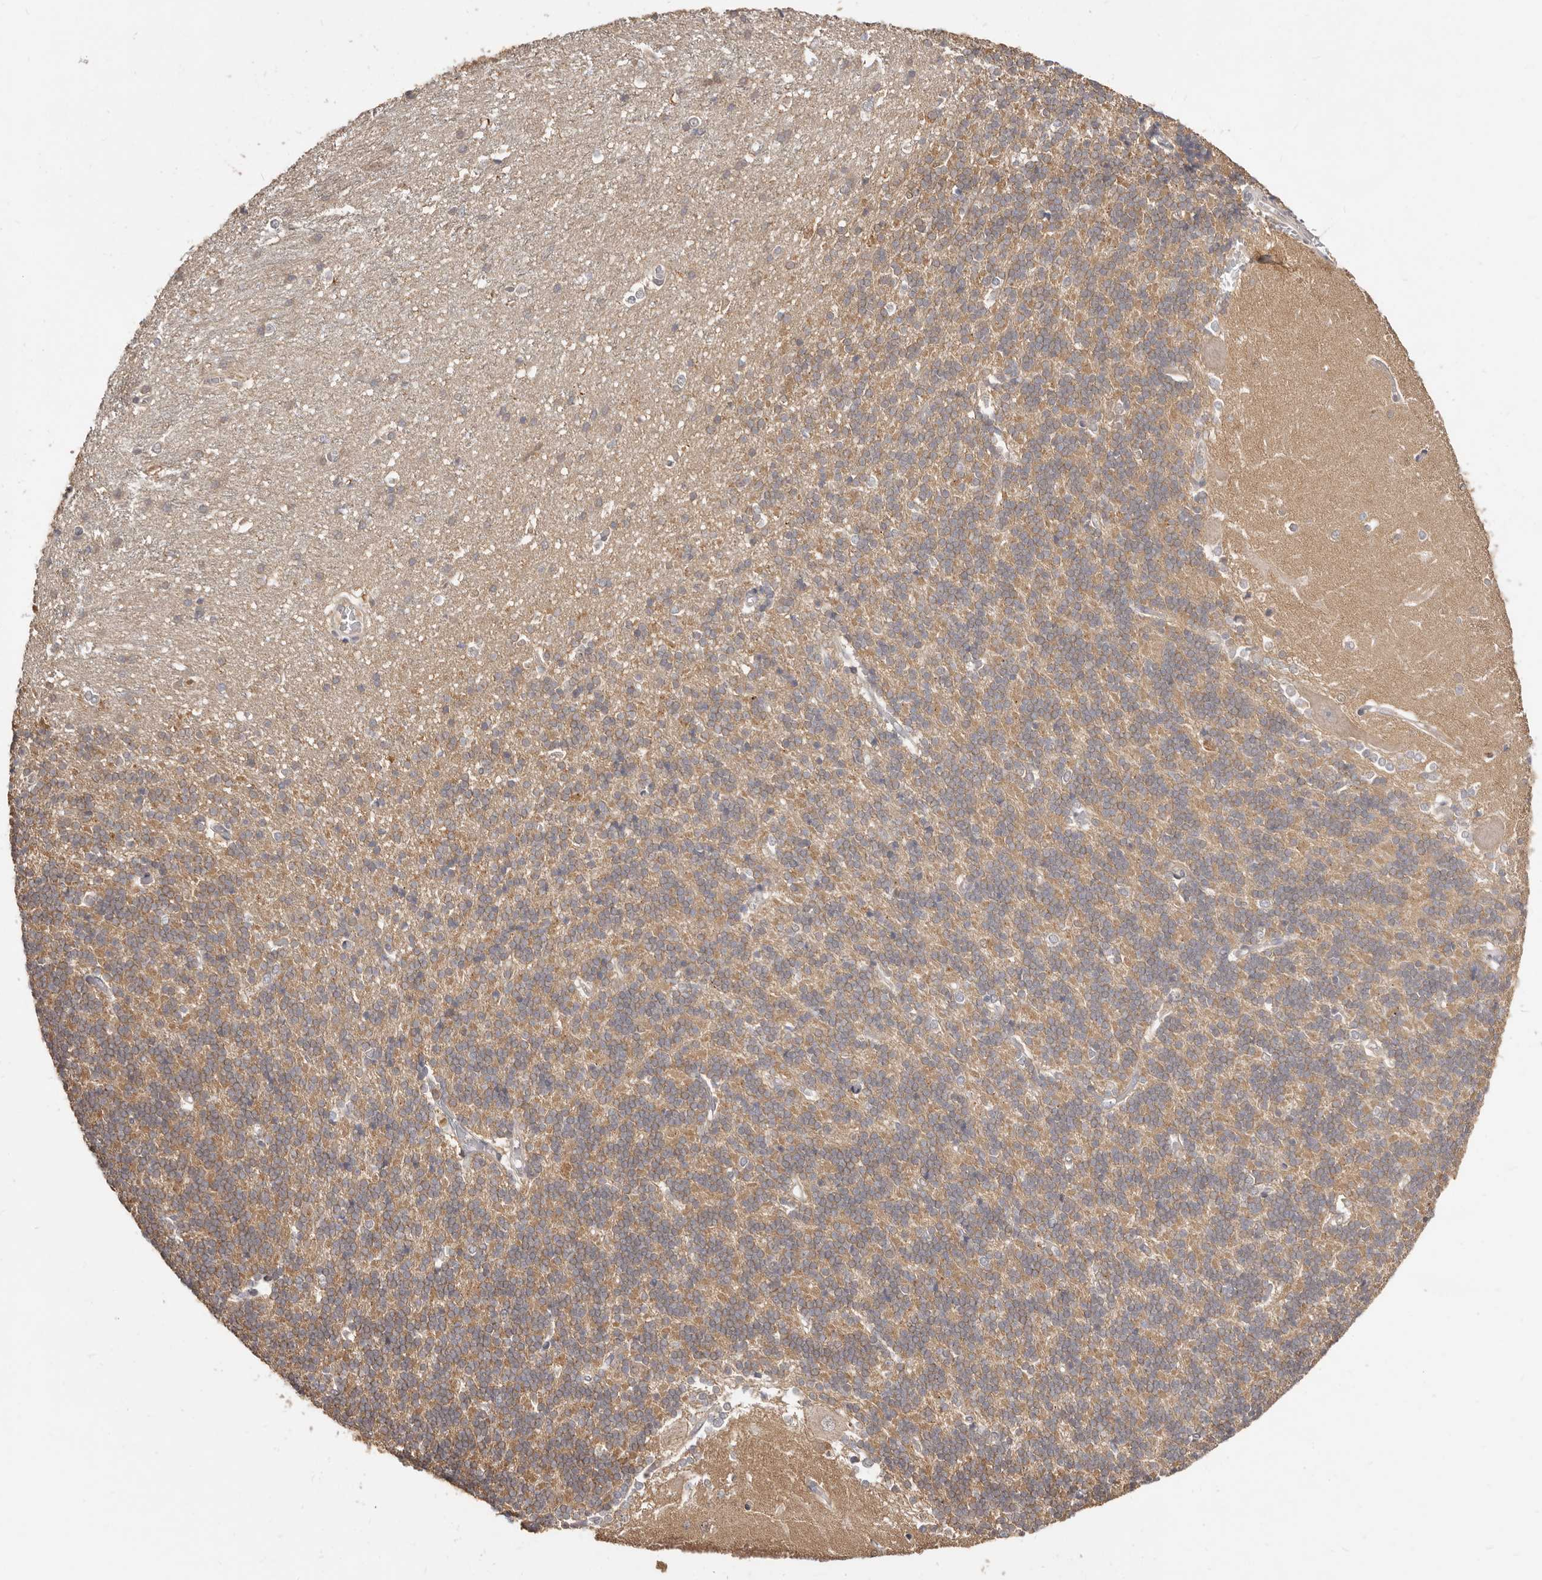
{"staining": {"intensity": "moderate", "quantity": "25%-75%", "location": "cytoplasmic/membranous"}, "tissue": "cerebellum", "cell_type": "Cells in granular layer", "image_type": "normal", "snomed": [{"axis": "morphology", "description": "Normal tissue, NOS"}, {"axis": "topography", "description": "Cerebellum"}], "caption": "Moderate cytoplasmic/membranous protein staining is seen in approximately 25%-75% of cells in granular layer in cerebellum. (DAB (3,3'-diaminobenzidine) = brown stain, brightfield microscopy at high magnification).", "gene": "TC2N", "patient": {"sex": "male", "age": 37}}